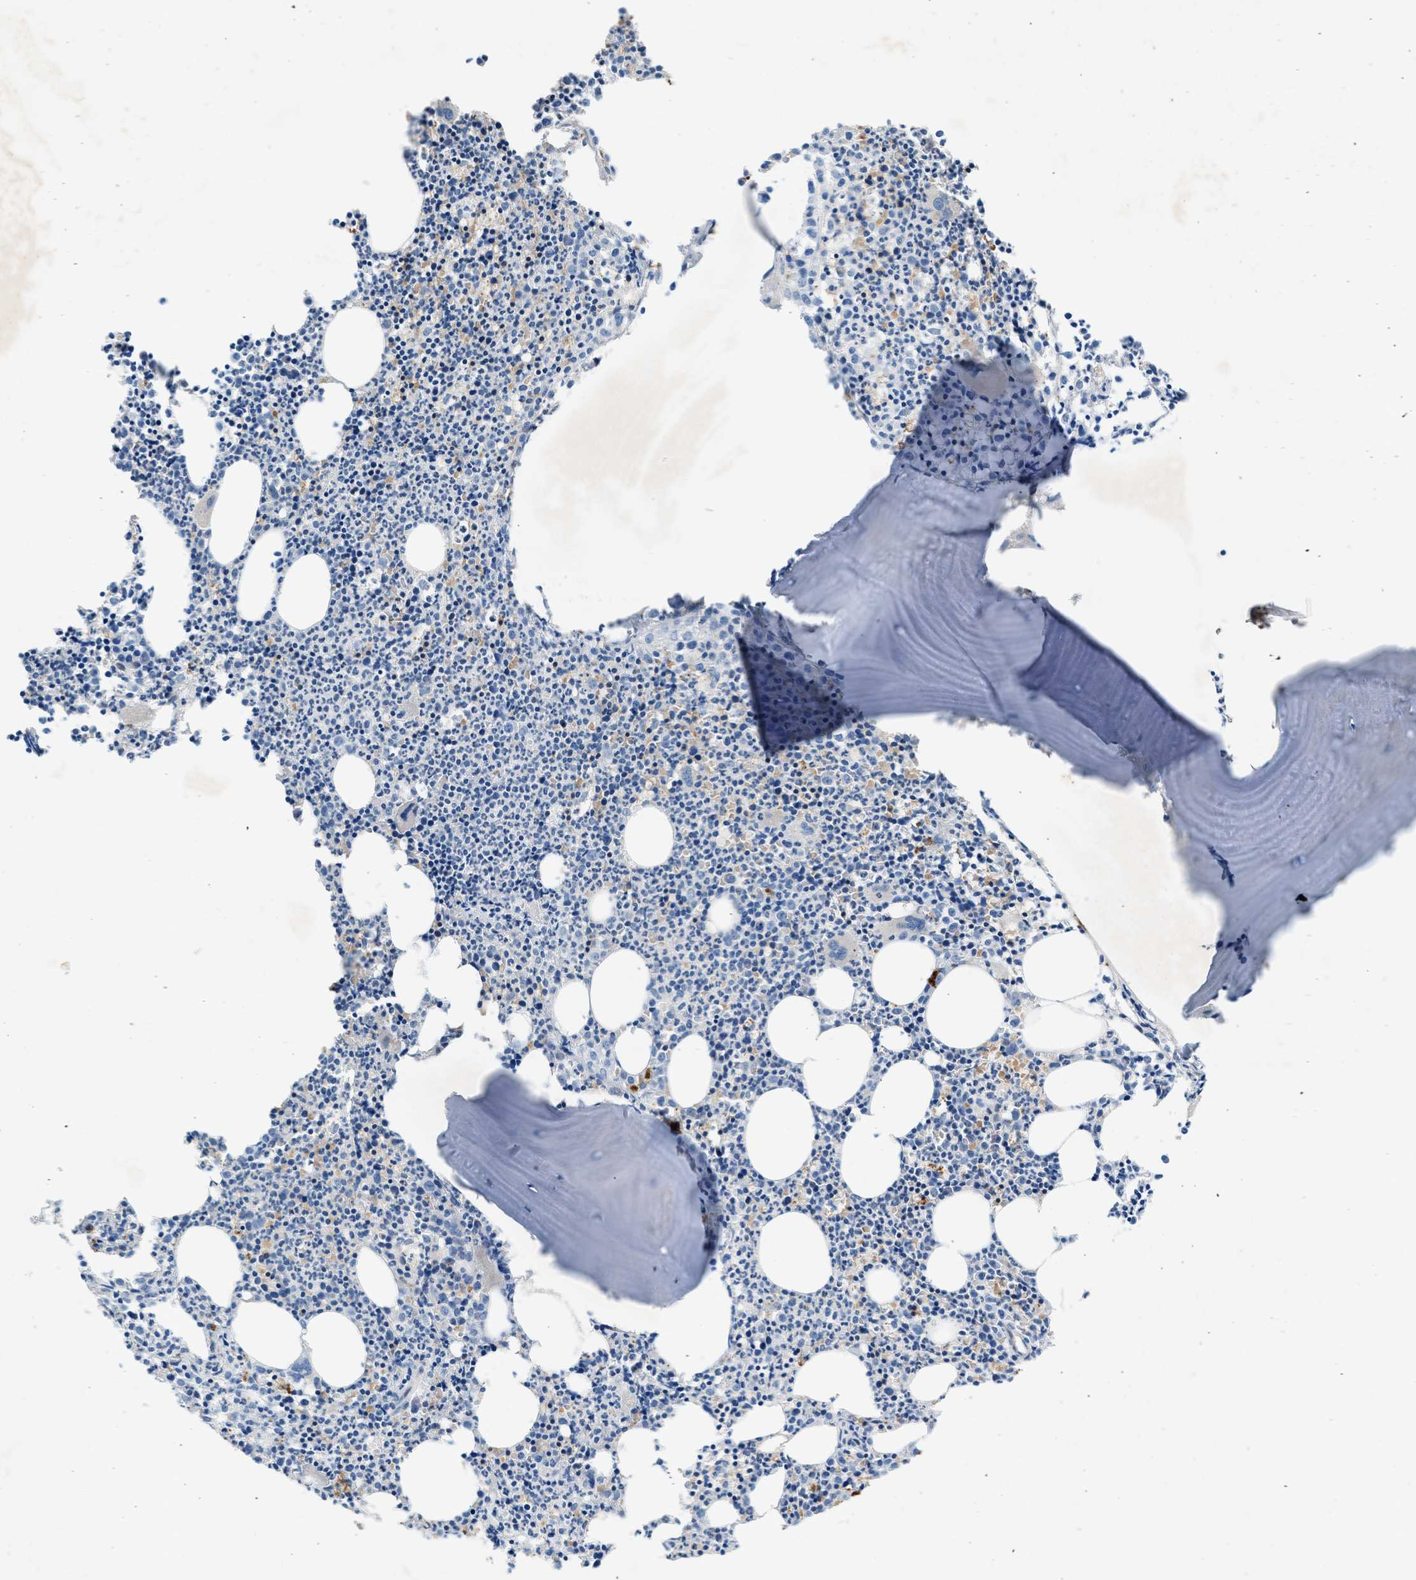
{"staining": {"intensity": "weak", "quantity": "25%-75%", "location": "cytoplasmic/membranous"}, "tissue": "bone marrow", "cell_type": "Hematopoietic cells", "image_type": "normal", "snomed": [{"axis": "morphology", "description": "Normal tissue, NOS"}, {"axis": "morphology", "description": "Inflammation, NOS"}, {"axis": "topography", "description": "Bone marrow"}], "caption": "Approximately 25%-75% of hematopoietic cells in benign bone marrow exhibit weak cytoplasmic/membranous protein positivity as visualized by brown immunohistochemical staining.", "gene": "RWDD2B", "patient": {"sex": "female", "age": 53}}